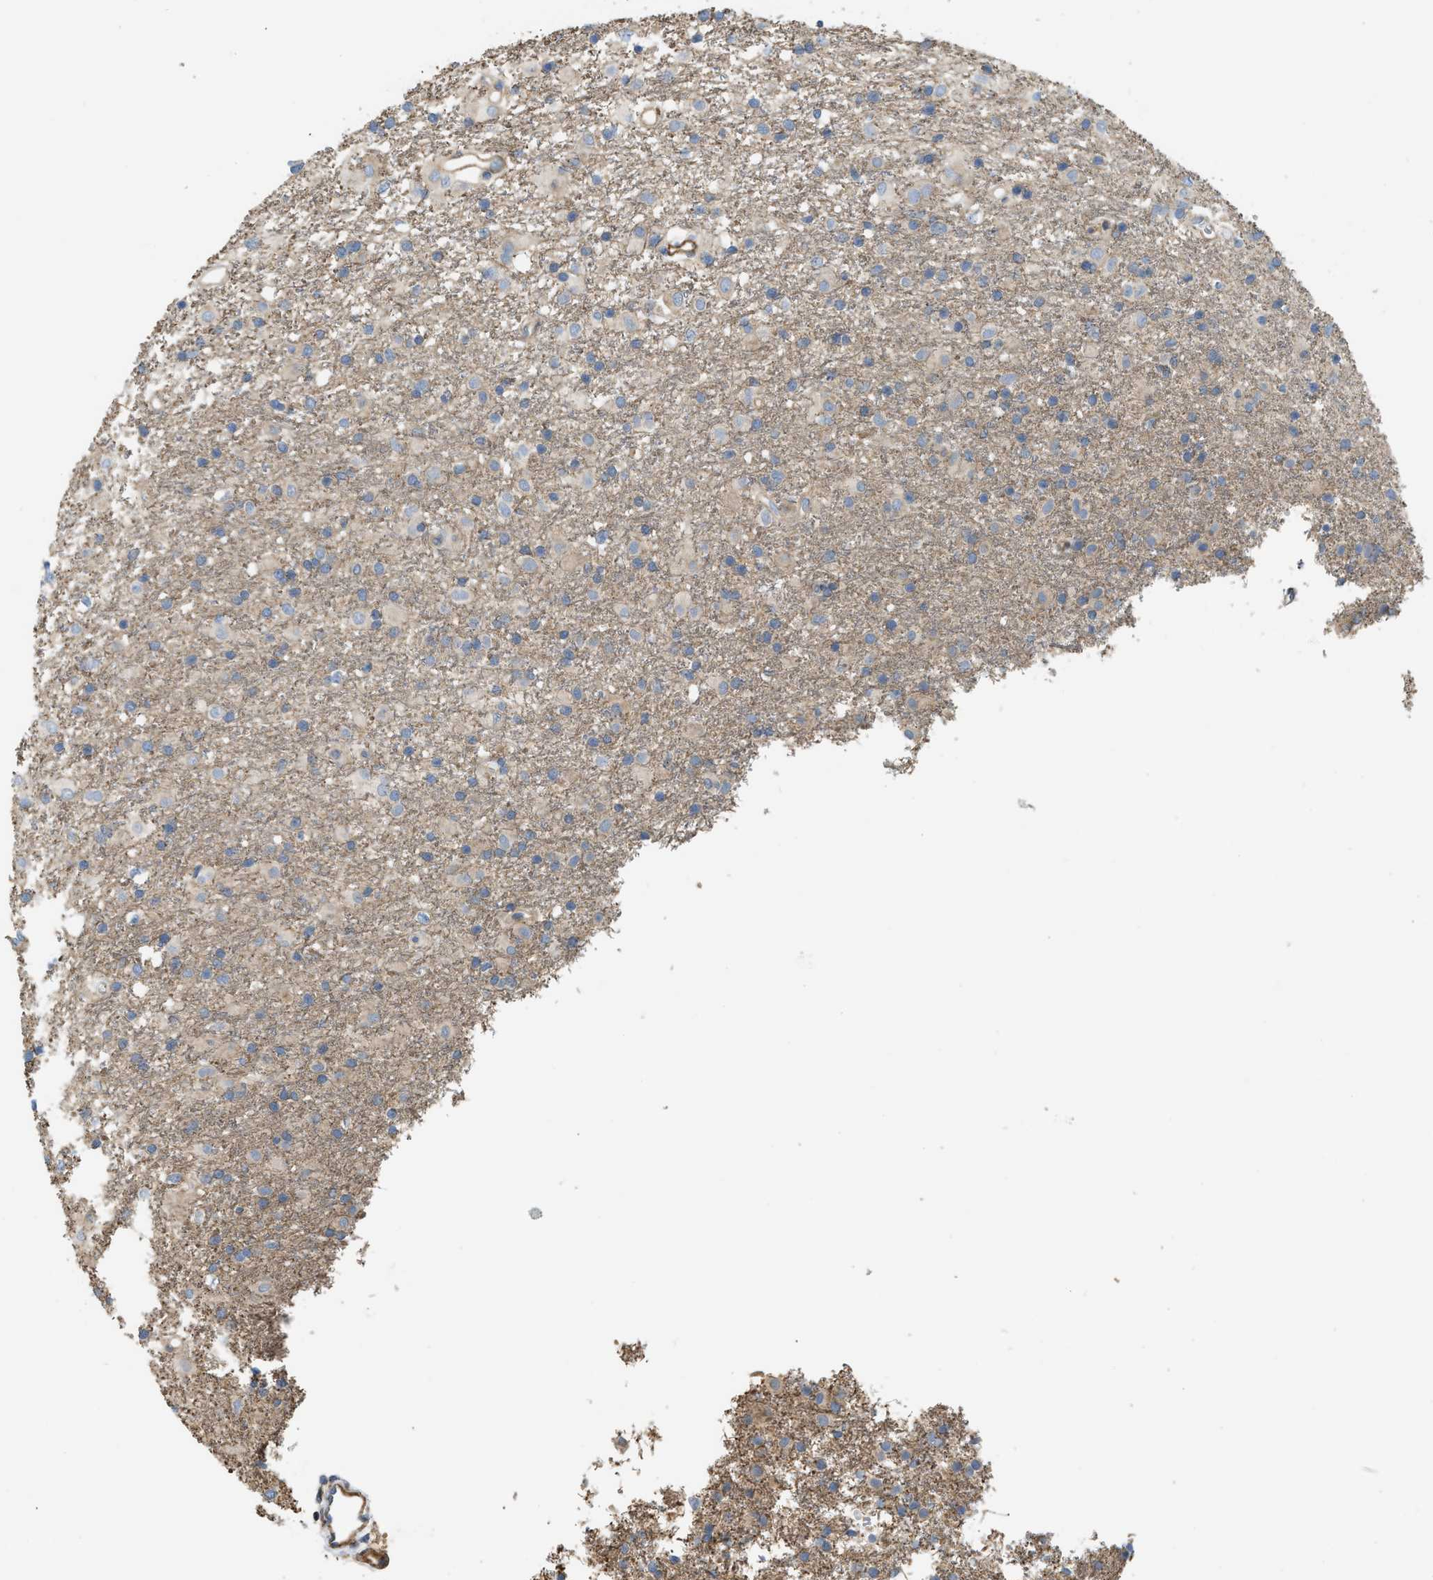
{"staining": {"intensity": "weak", "quantity": "25%-75%", "location": "cytoplasmic/membranous"}, "tissue": "glioma", "cell_type": "Tumor cells", "image_type": "cancer", "snomed": [{"axis": "morphology", "description": "Glioma, malignant, Low grade"}, {"axis": "topography", "description": "Brain"}], "caption": "Protein staining displays weak cytoplasmic/membranous staining in approximately 25%-75% of tumor cells in malignant glioma (low-grade).", "gene": "BTN3A2", "patient": {"sex": "male", "age": 65}}